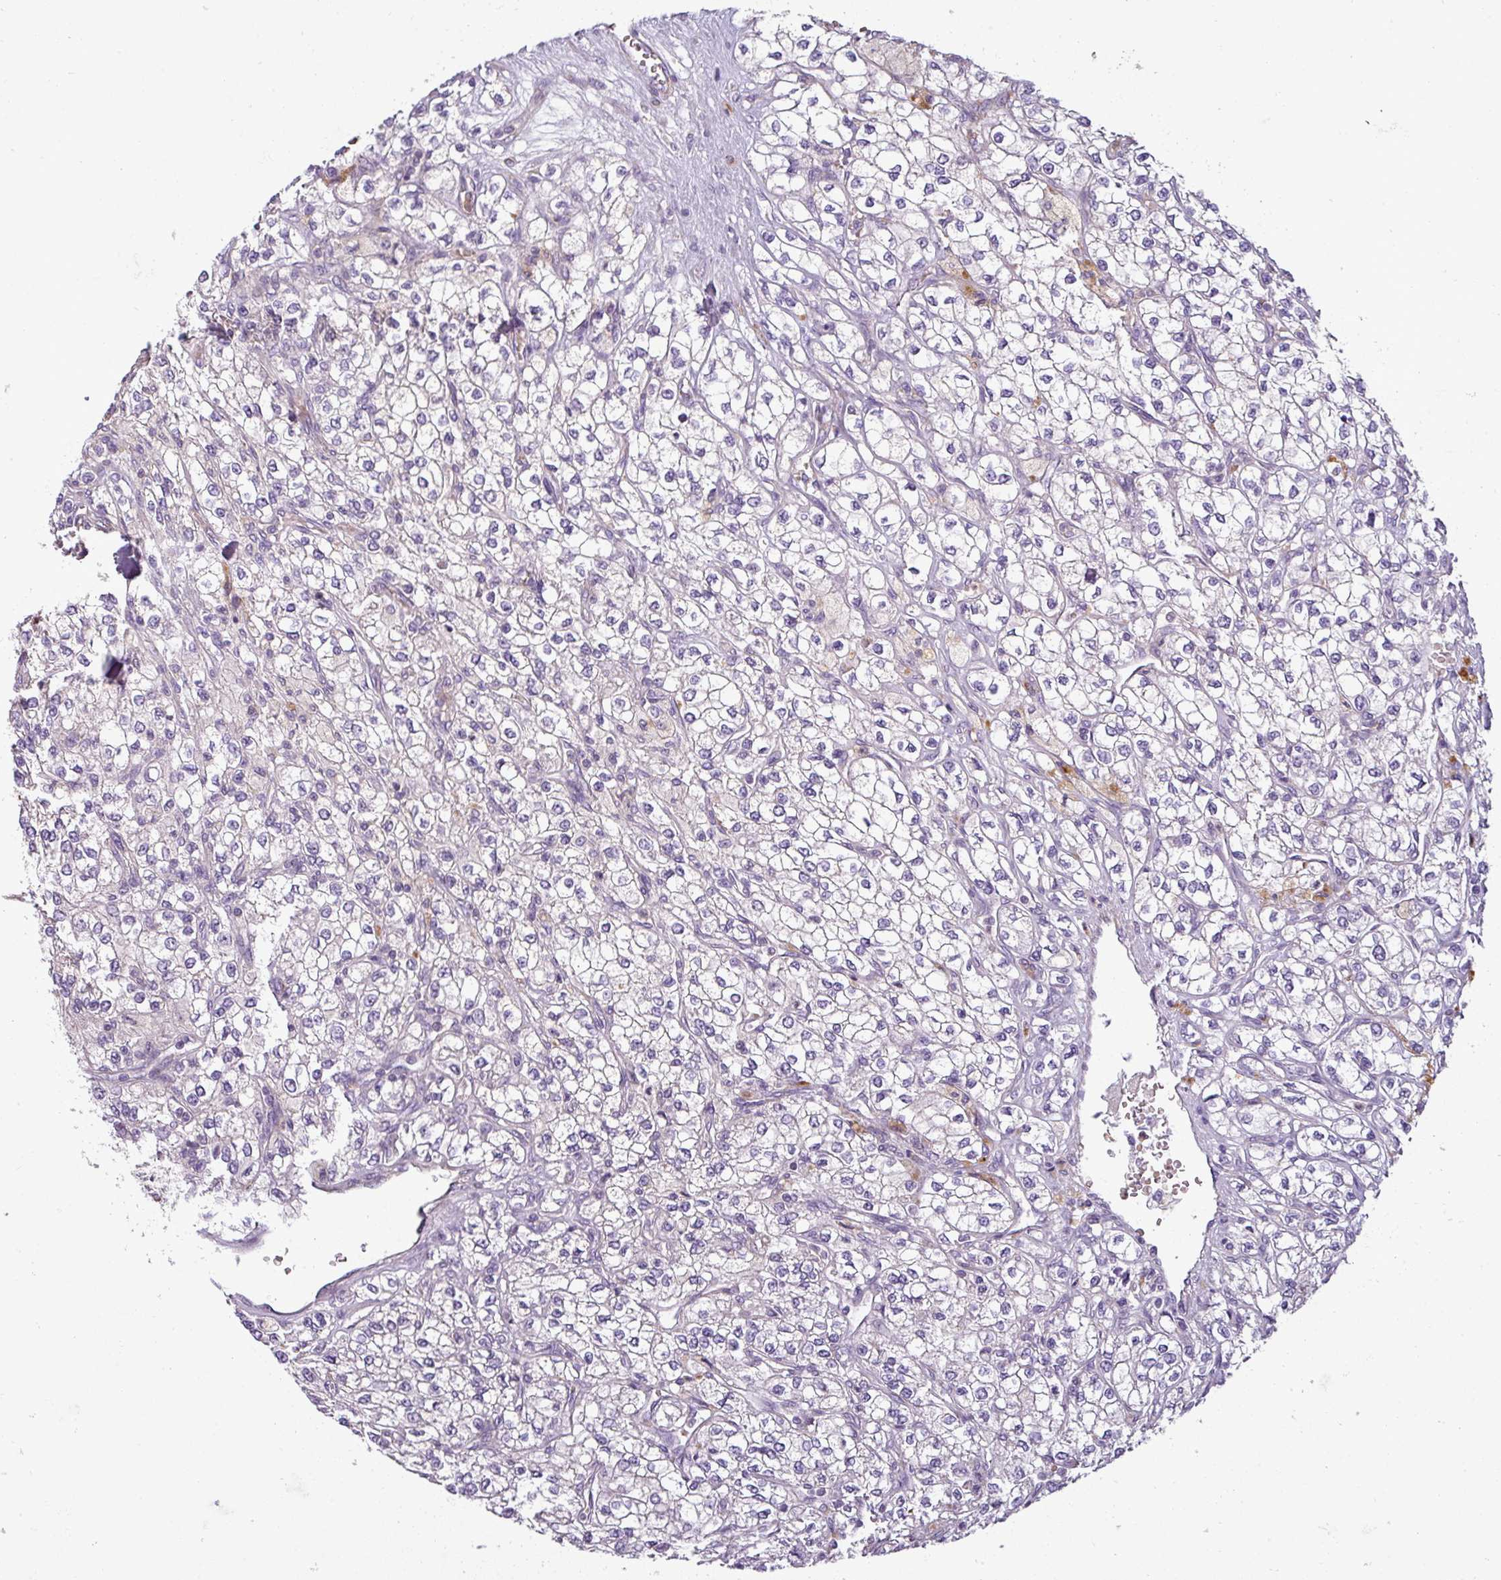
{"staining": {"intensity": "negative", "quantity": "none", "location": "none"}, "tissue": "renal cancer", "cell_type": "Tumor cells", "image_type": "cancer", "snomed": [{"axis": "morphology", "description": "Adenocarcinoma, NOS"}, {"axis": "topography", "description": "Kidney"}], "caption": "Immunohistochemistry (IHC) image of neoplastic tissue: human renal adenocarcinoma stained with DAB shows no significant protein staining in tumor cells. (DAB (3,3'-diaminobenzidine) immunohistochemistry (IHC) visualized using brightfield microscopy, high magnification).", "gene": "PNMA6A", "patient": {"sex": "male", "age": 80}}